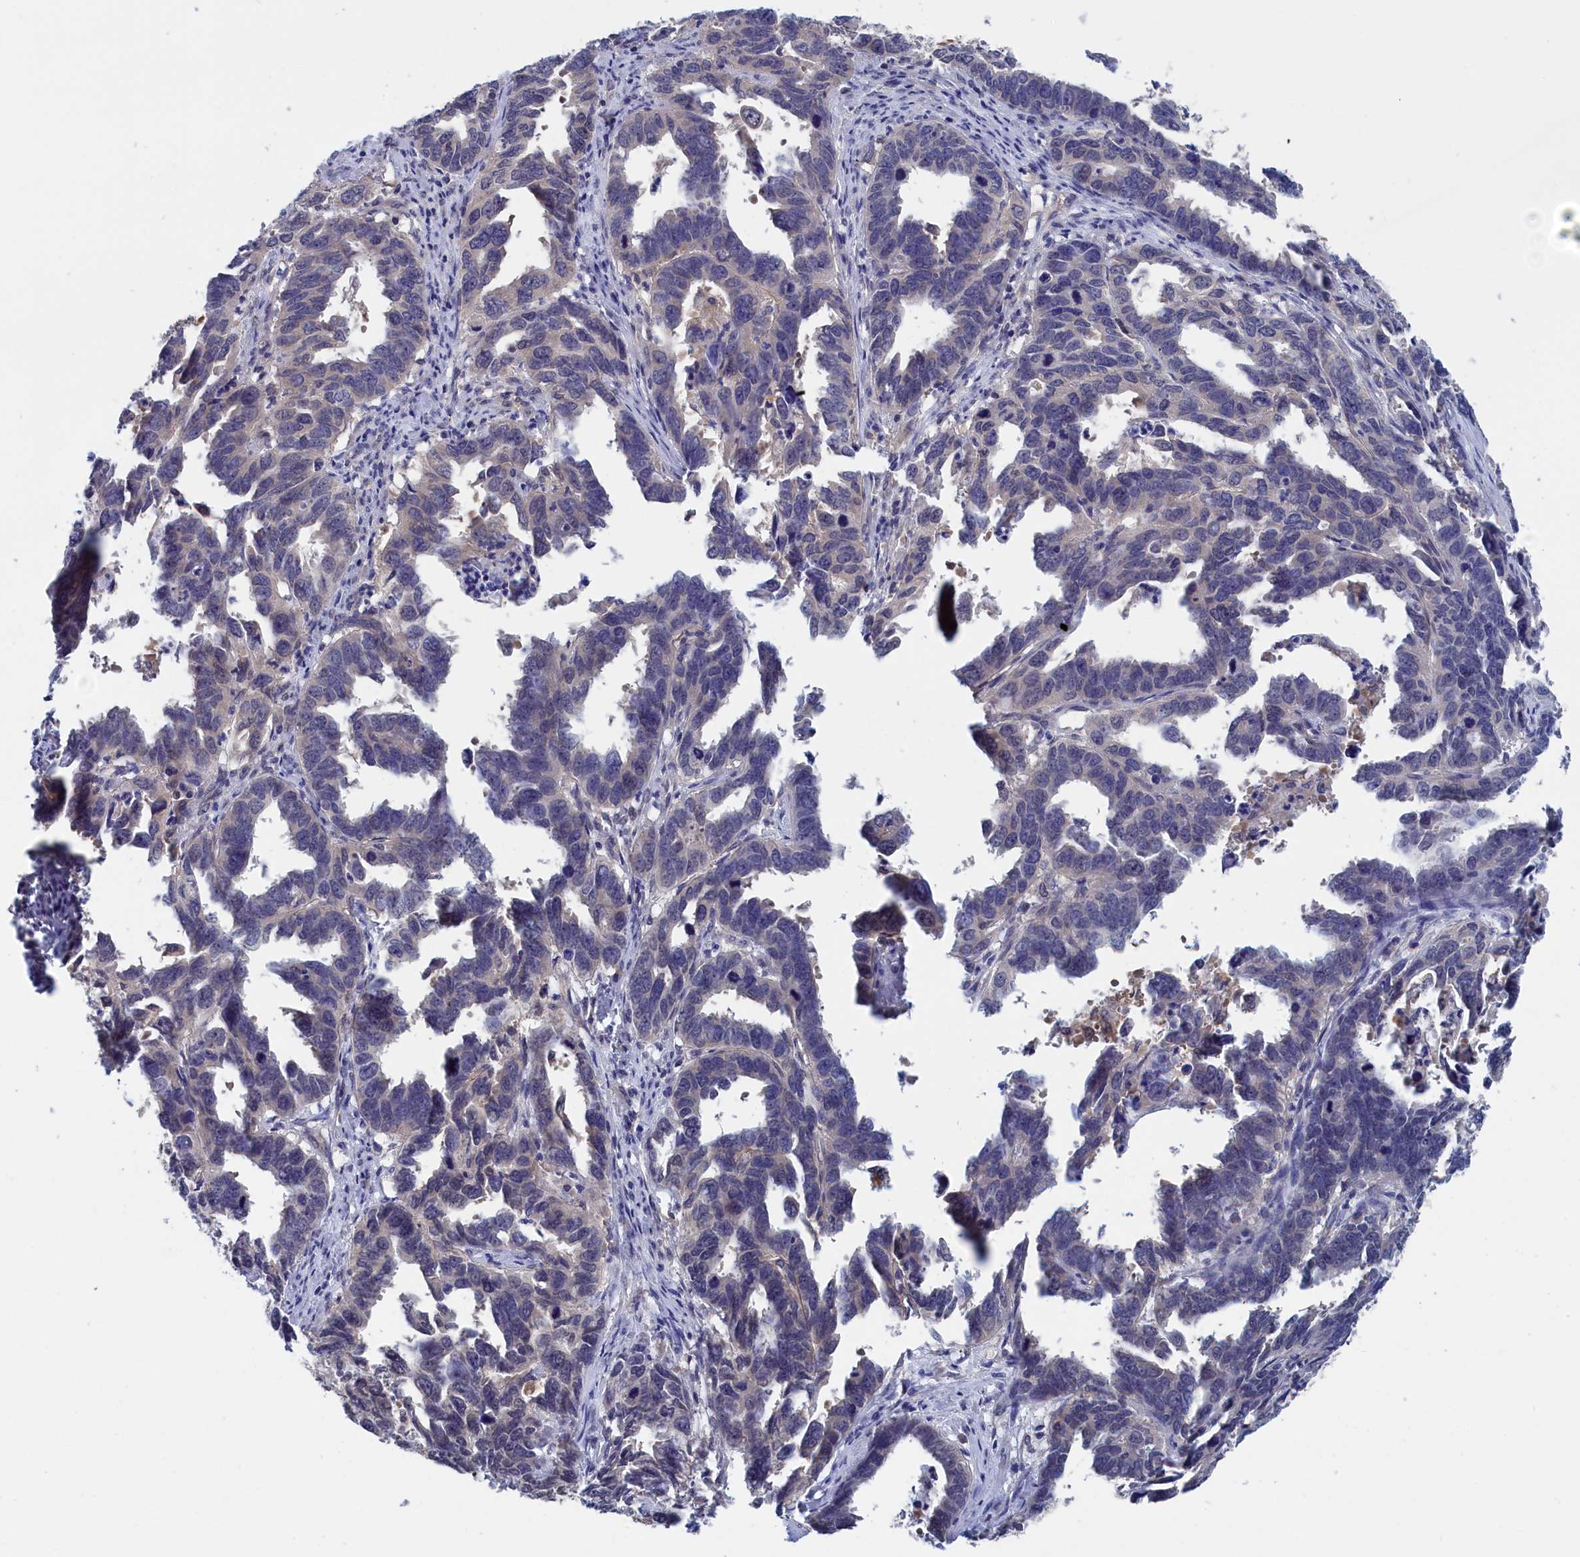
{"staining": {"intensity": "moderate", "quantity": "<25%", "location": "cytoplasmic/membranous"}, "tissue": "endometrial cancer", "cell_type": "Tumor cells", "image_type": "cancer", "snomed": [{"axis": "morphology", "description": "Adenocarcinoma, NOS"}, {"axis": "topography", "description": "Endometrium"}], "caption": "An IHC image of tumor tissue is shown. Protein staining in brown shows moderate cytoplasmic/membranous positivity in endometrial cancer (adenocarcinoma) within tumor cells.", "gene": "PGP", "patient": {"sex": "female", "age": 65}}